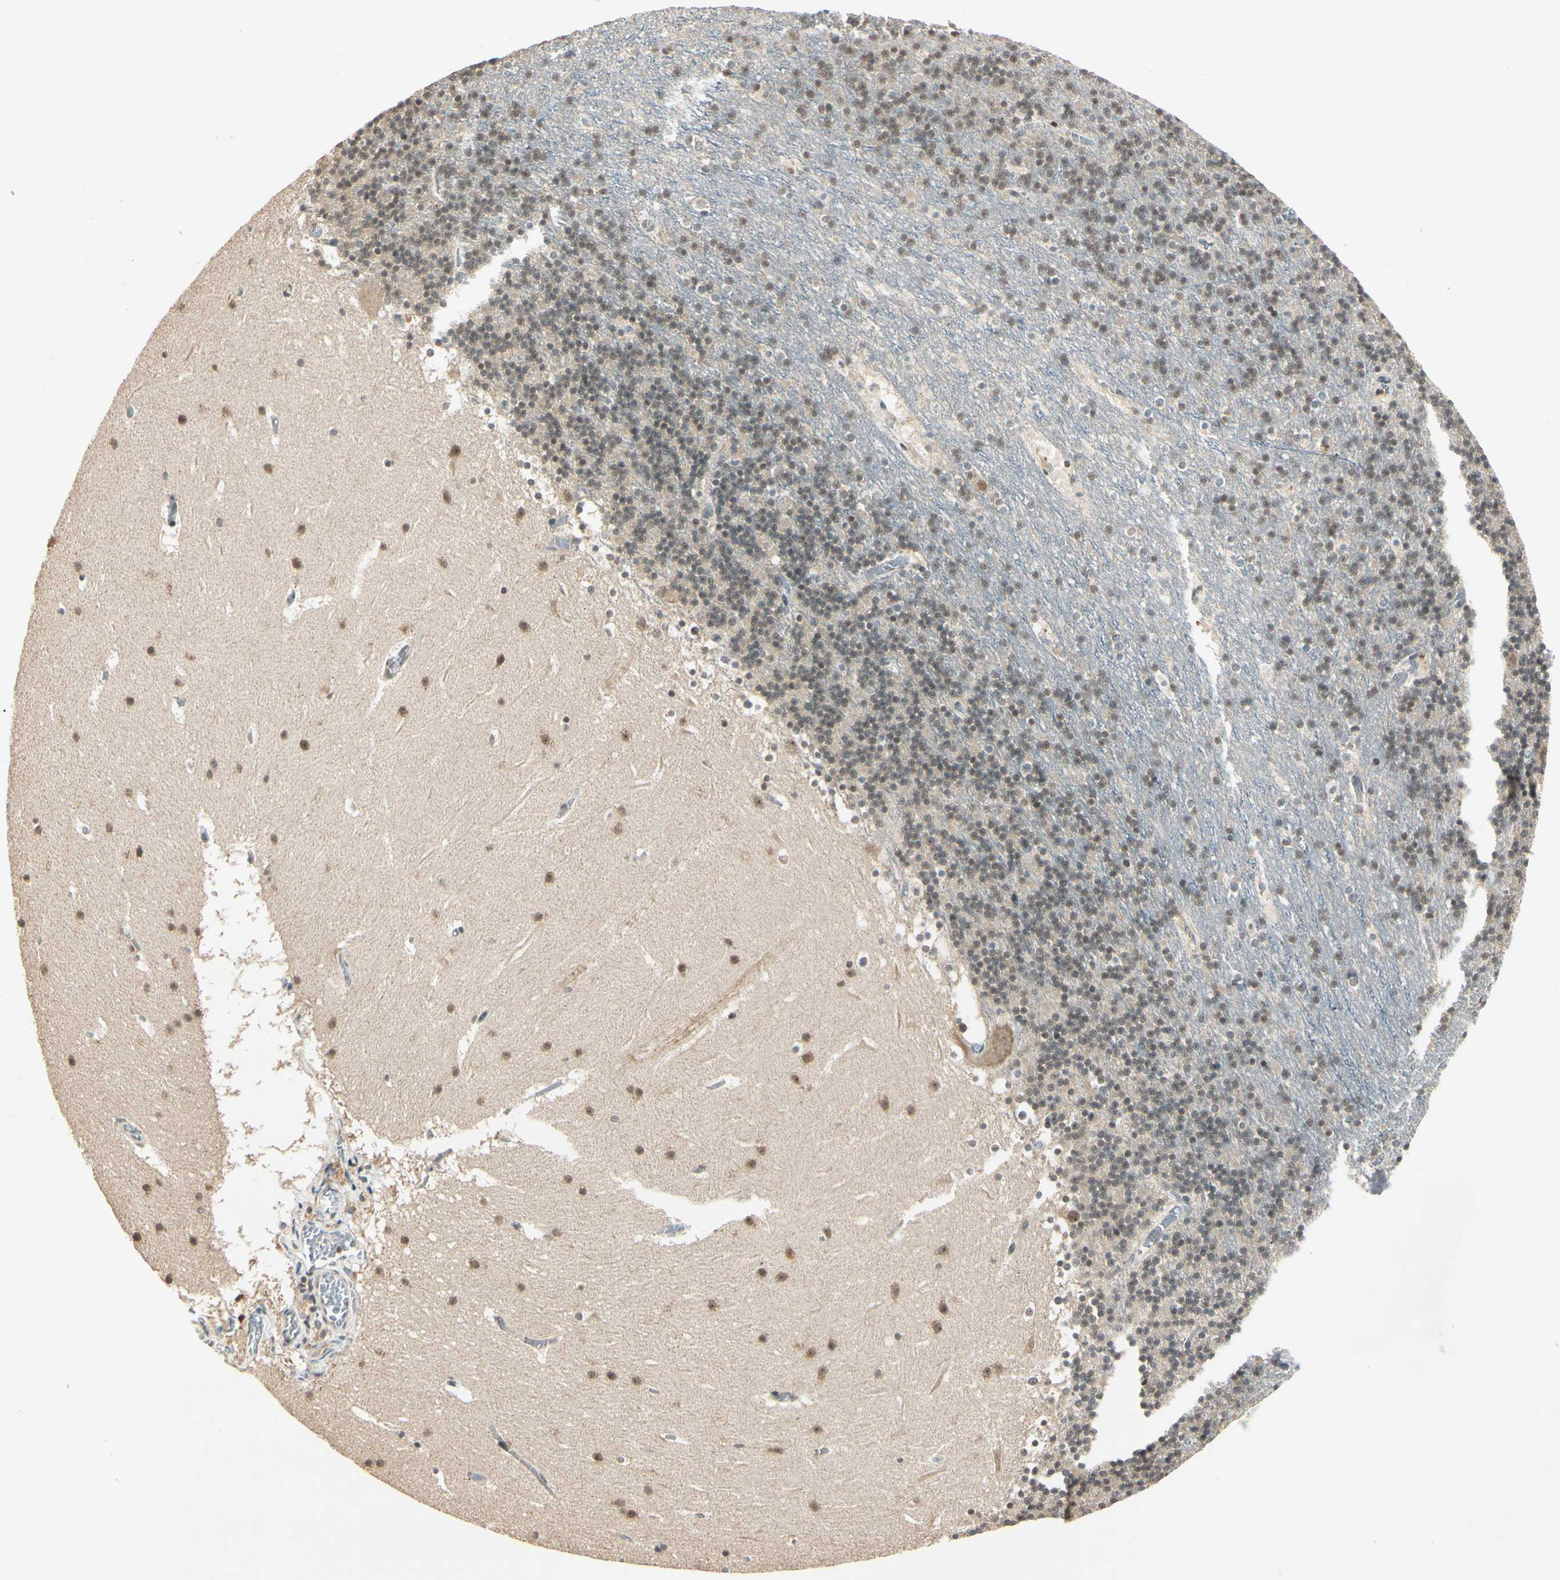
{"staining": {"intensity": "weak", "quantity": ">75%", "location": "cytoplasmic/membranous,nuclear"}, "tissue": "cerebellum", "cell_type": "Cells in granular layer", "image_type": "normal", "snomed": [{"axis": "morphology", "description": "Normal tissue, NOS"}, {"axis": "topography", "description": "Cerebellum"}], "caption": "High-power microscopy captured an IHC histopathology image of normal cerebellum, revealing weak cytoplasmic/membranous,nuclear staining in about >75% of cells in granular layer.", "gene": "ZSCAN12", "patient": {"sex": "male", "age": 45}}